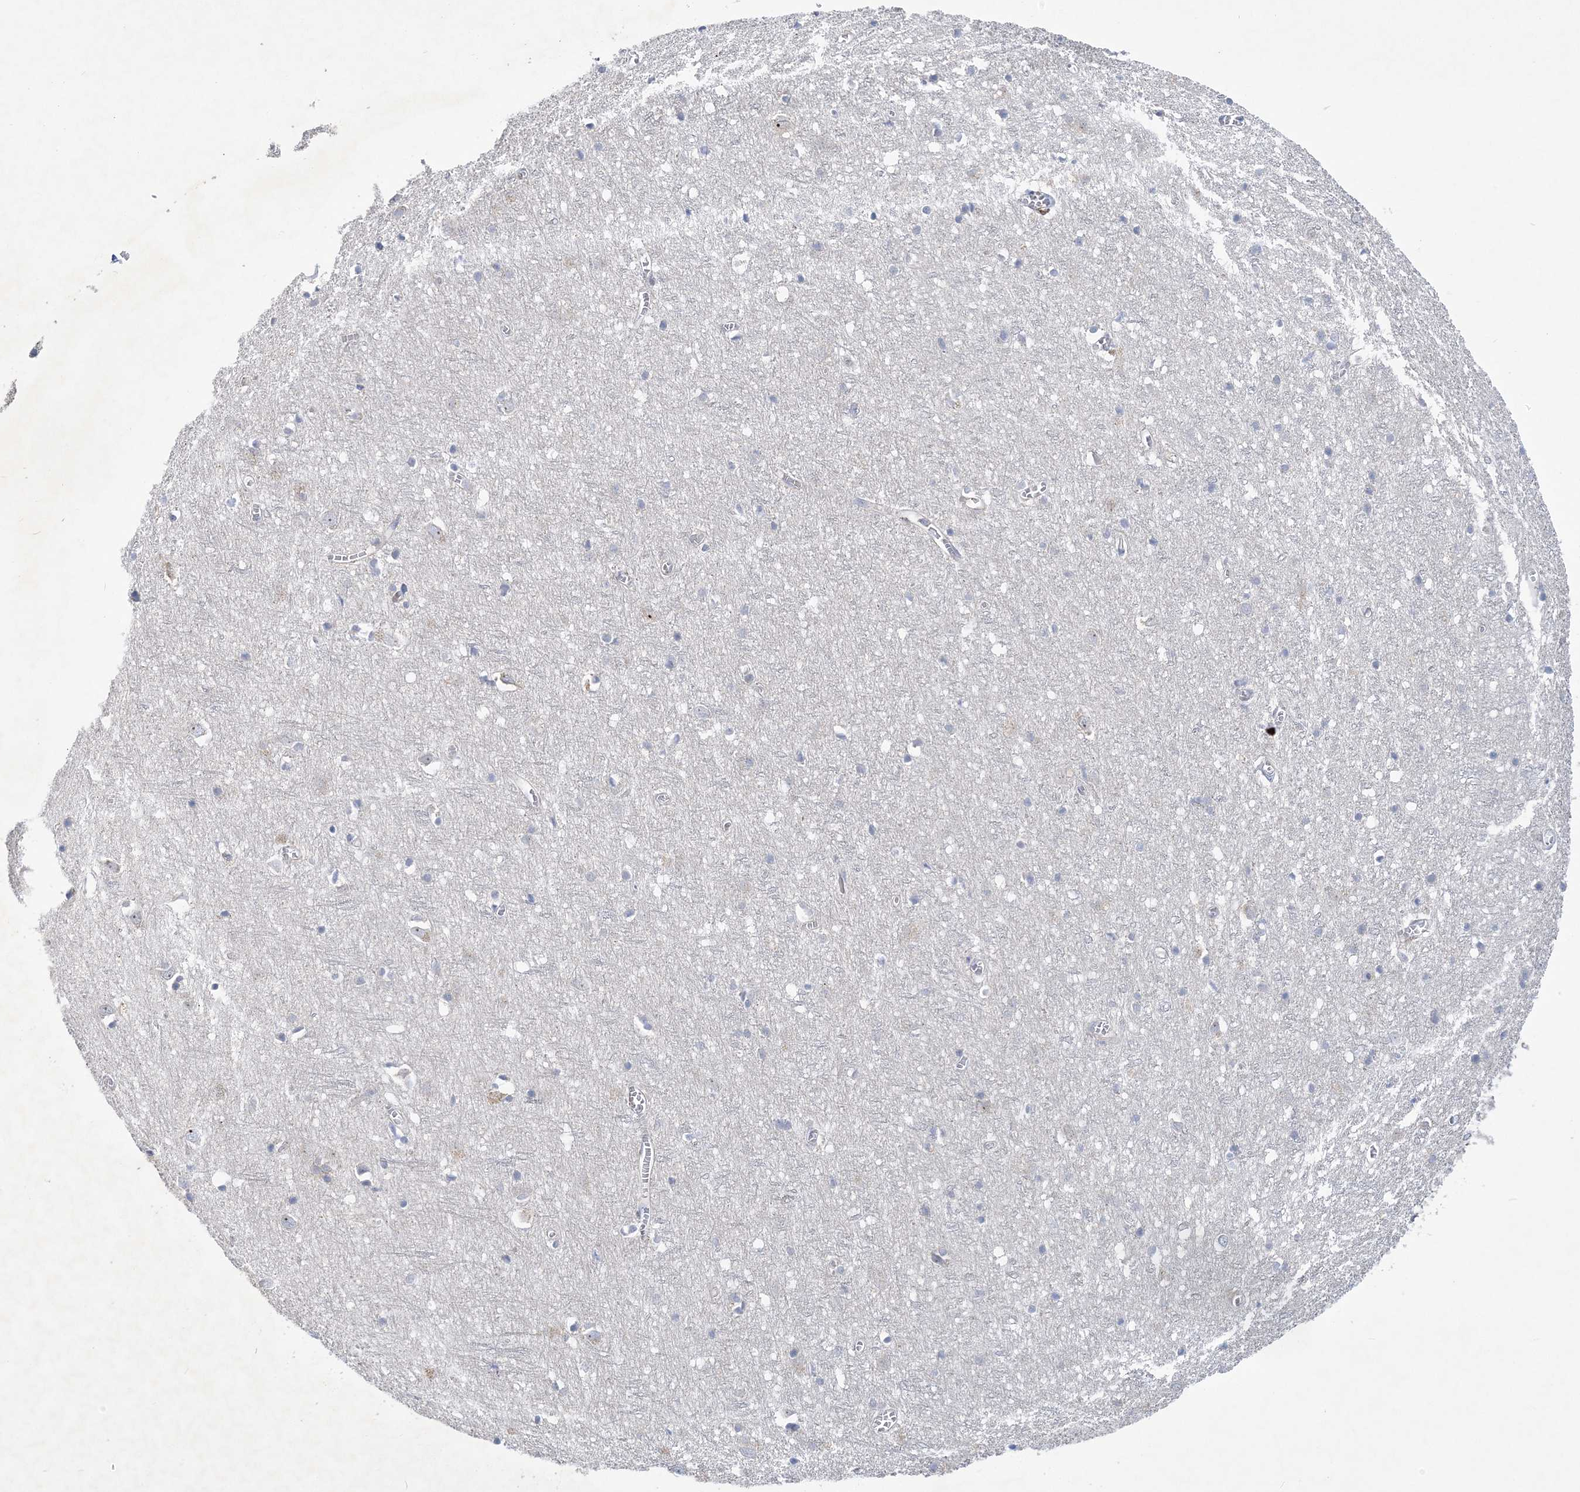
{"staining": {"intensity": "negative", "quantity": "none", "location": "none"}, "tissue": "cerebral cortex", "cell_type": "Endothelial cells", "image_type": "normal", "snomed": [{"axis": "morphology", "description": "Normal tissue, NOS"}, {"axis": "topography", "description": "Cerebral cortex"}], "caption": "The photomicrograph exhibits no significant positivity in endothelial cells of cerebral cortex. Brightfield microscopy of immunohistochemistry stained with DAB (brown) and hematoxylin (blue), captured at high magnification.", "gene": "ANKRD35", "patient": {"sex": "female", "age": 64}}